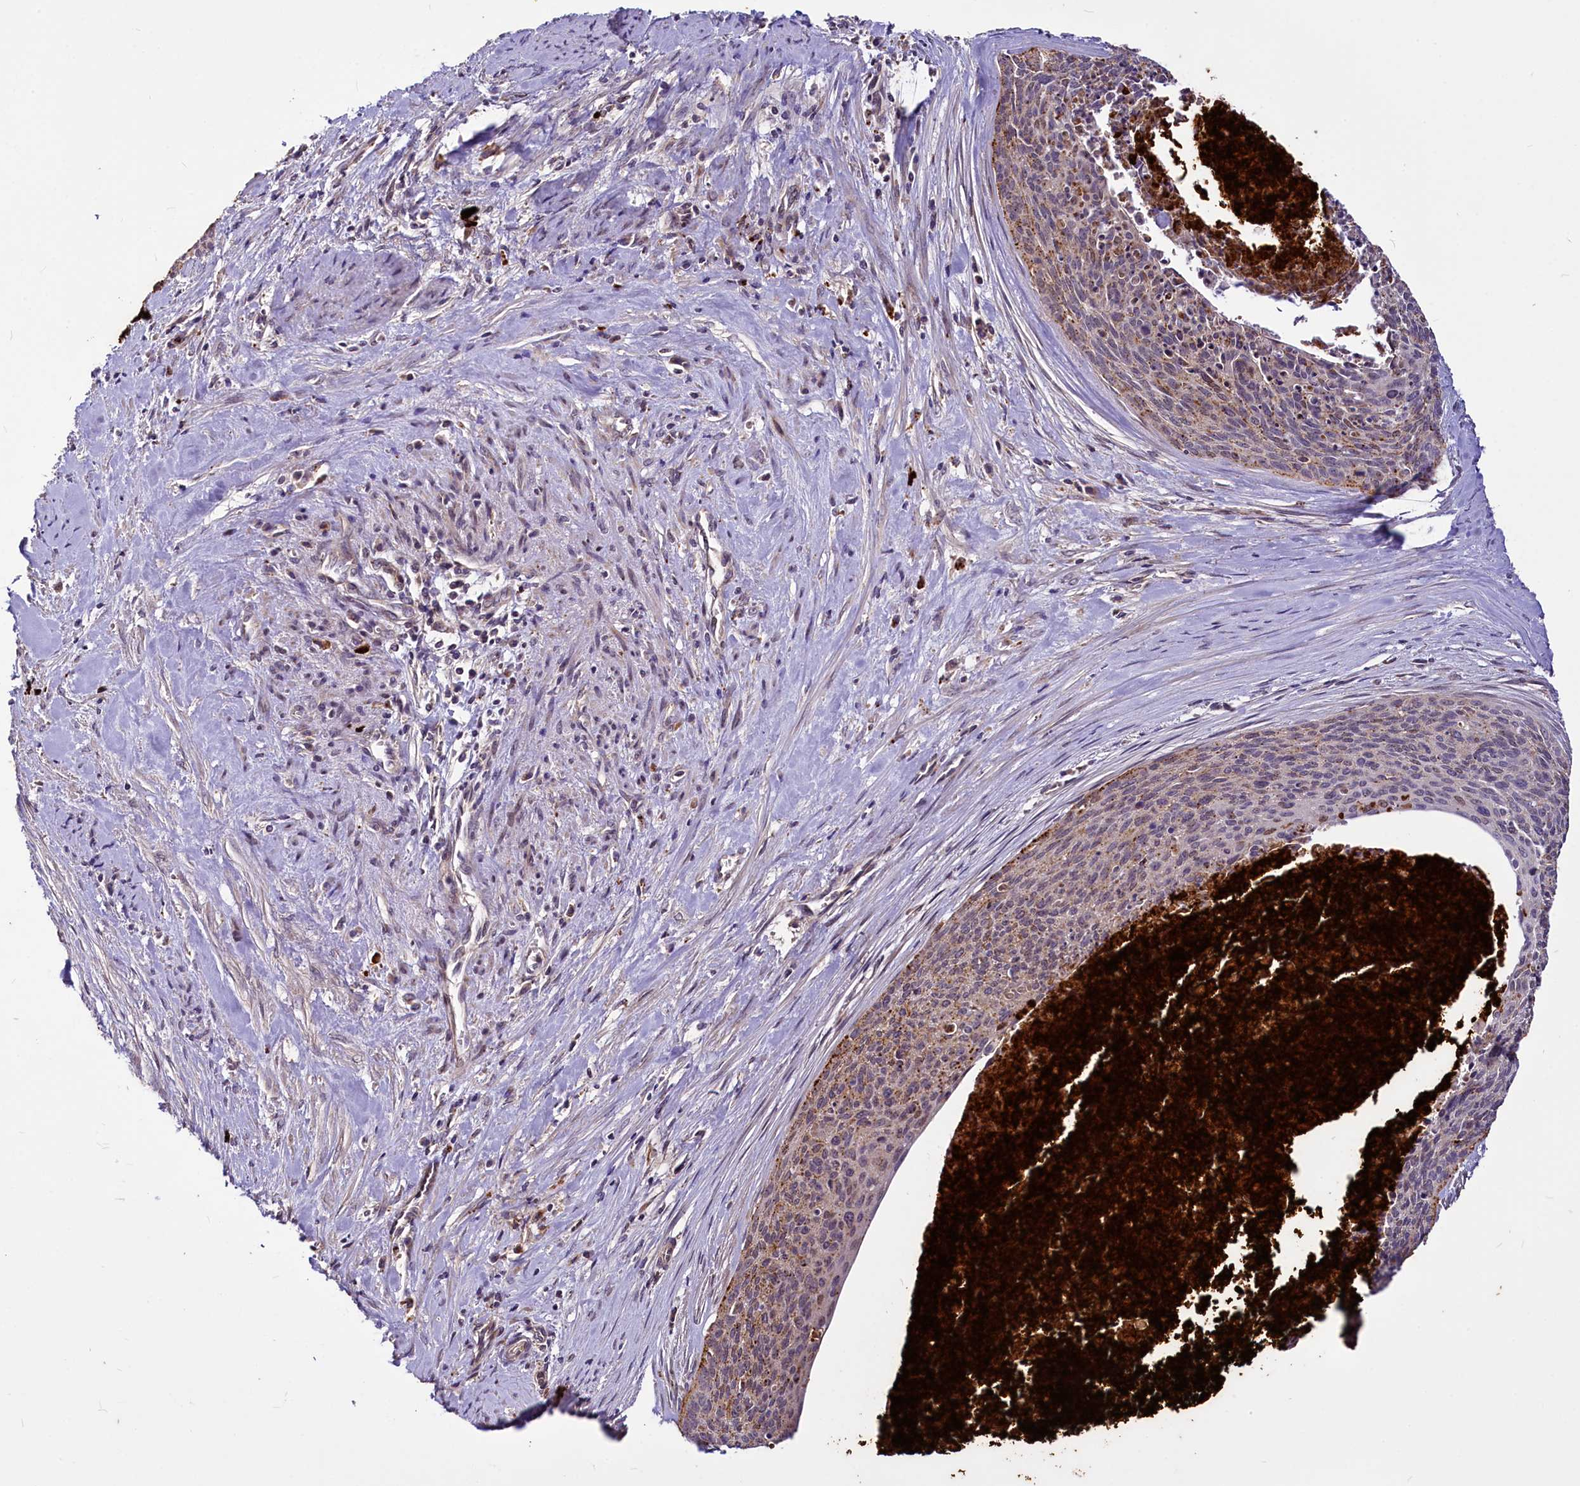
{"staining": {"intensity": "moderate", "quantity": "<25%", "location": "cytoplasmic/membranous"}, "tissue": "cervical cancer", "cell_type": "Tumor cells", "image_type": "cancer", "snomed": [{"axis": "morphology", "description": "Squamous cell carcinoma, NOS"}, {"axis": "topography", "description": "Cervix"}], "caption": "Immunohistochemical staining of cervical squamous cell carcinoma displays low levels of moderate cytoplasmic/membranous protein positivity in approximately <25% of tumor cells. (brown staining indicates protein expression, while blue staining denotes nuclei).", "gene": "C11orf86", "patient": {"sex": "female", "age": 55}}